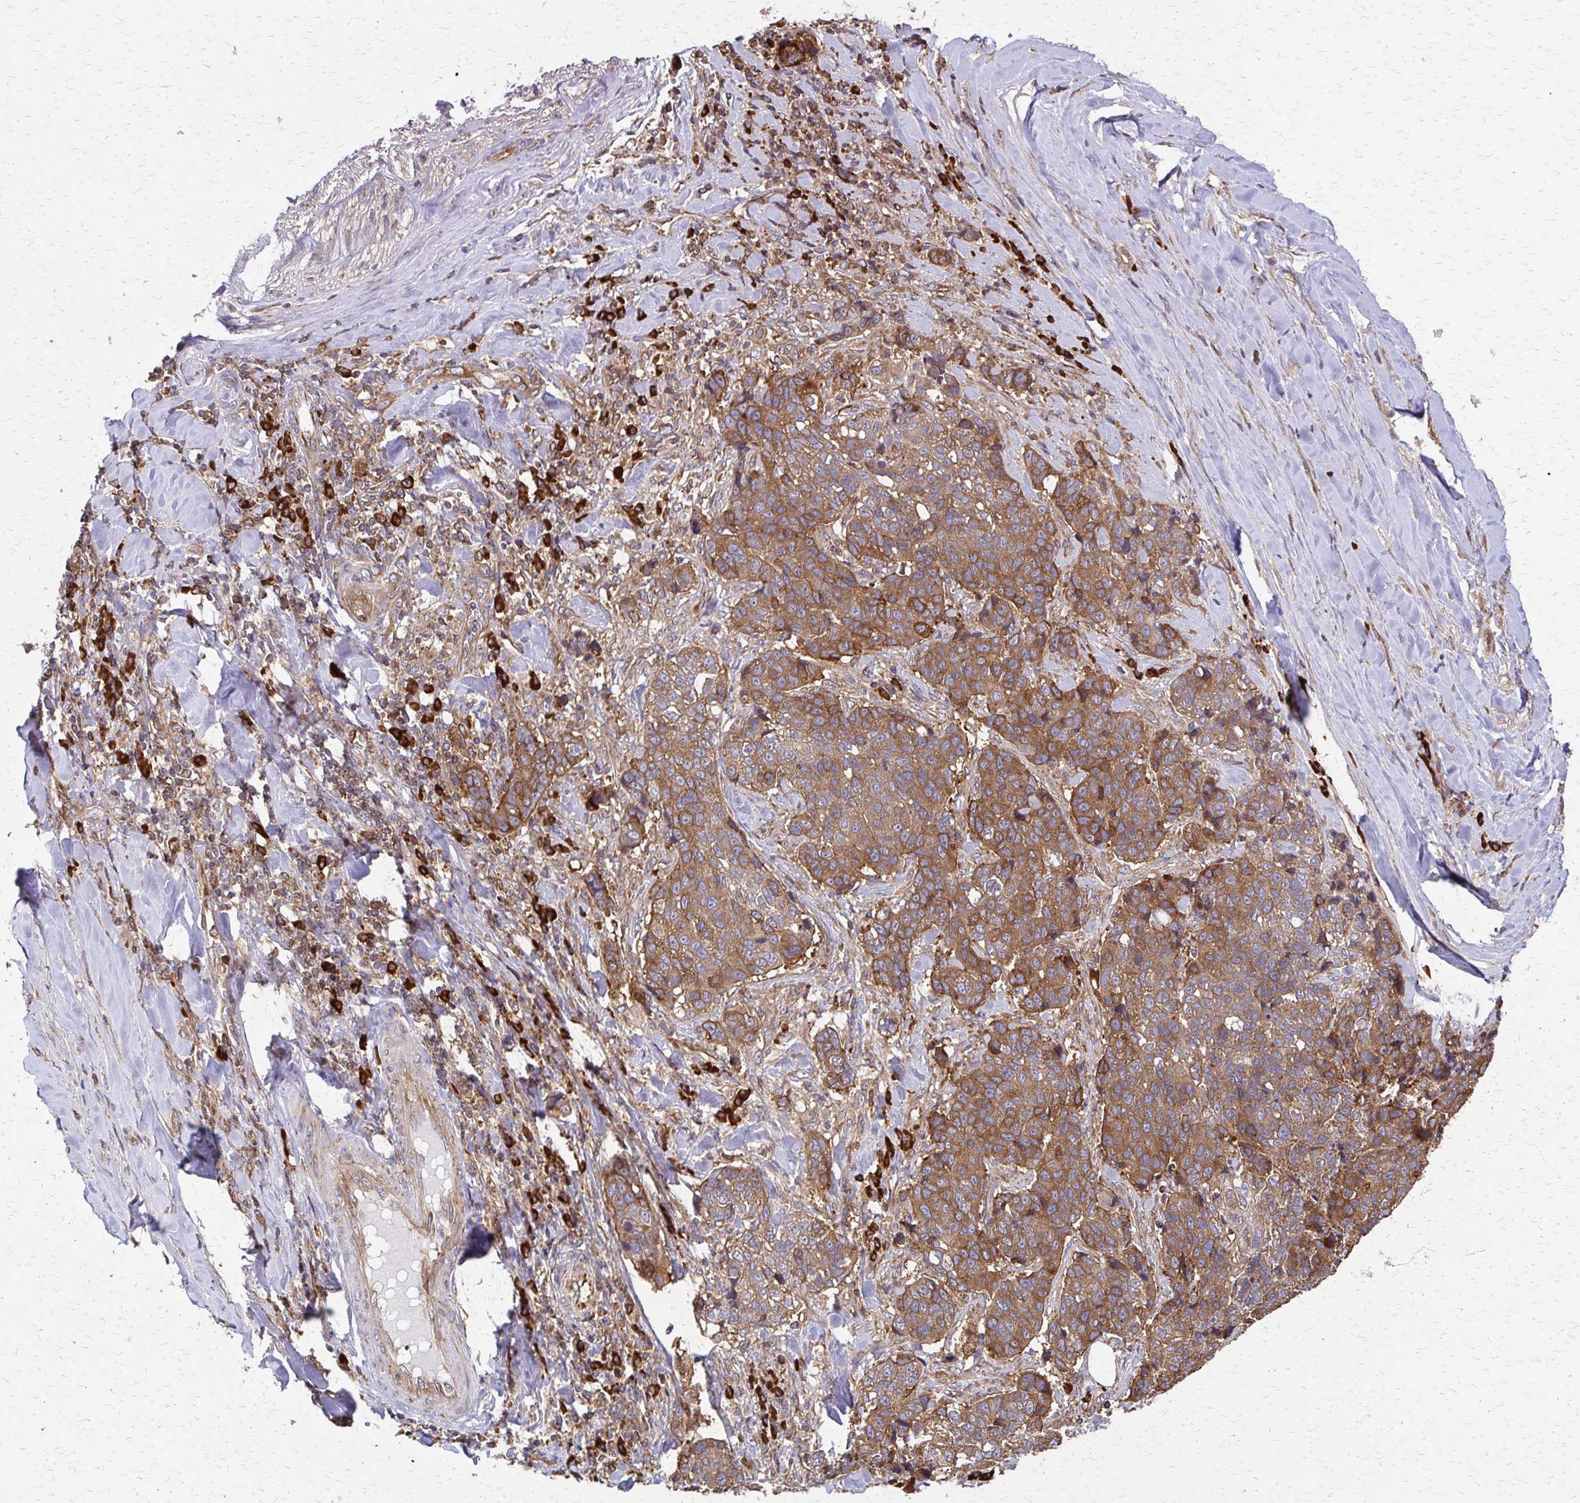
{"staining": {"intensity": "moderate", "quantity": ">75%", "location": "cytoplasmic/membranous"}, "tissue": "lung cancer", "cell_type": "Tumor cells", "image_type": "cancer", "snomed": [{"axis": "morphology", "description": "Squamous cell carcinoma, NOS"}, {"axis": "topography", "description": "Lymph node"}, {"axis": "topography", "description": "Lung"}], "caption": "Human squamous cell carcinoma (lung) stained for a protein (brown) shows moderate cytoplasmic/membranous positive staining in about >75% of tumor cells.", "gene": "EEF2", "patient": {"sex": "male", "age": 61}}